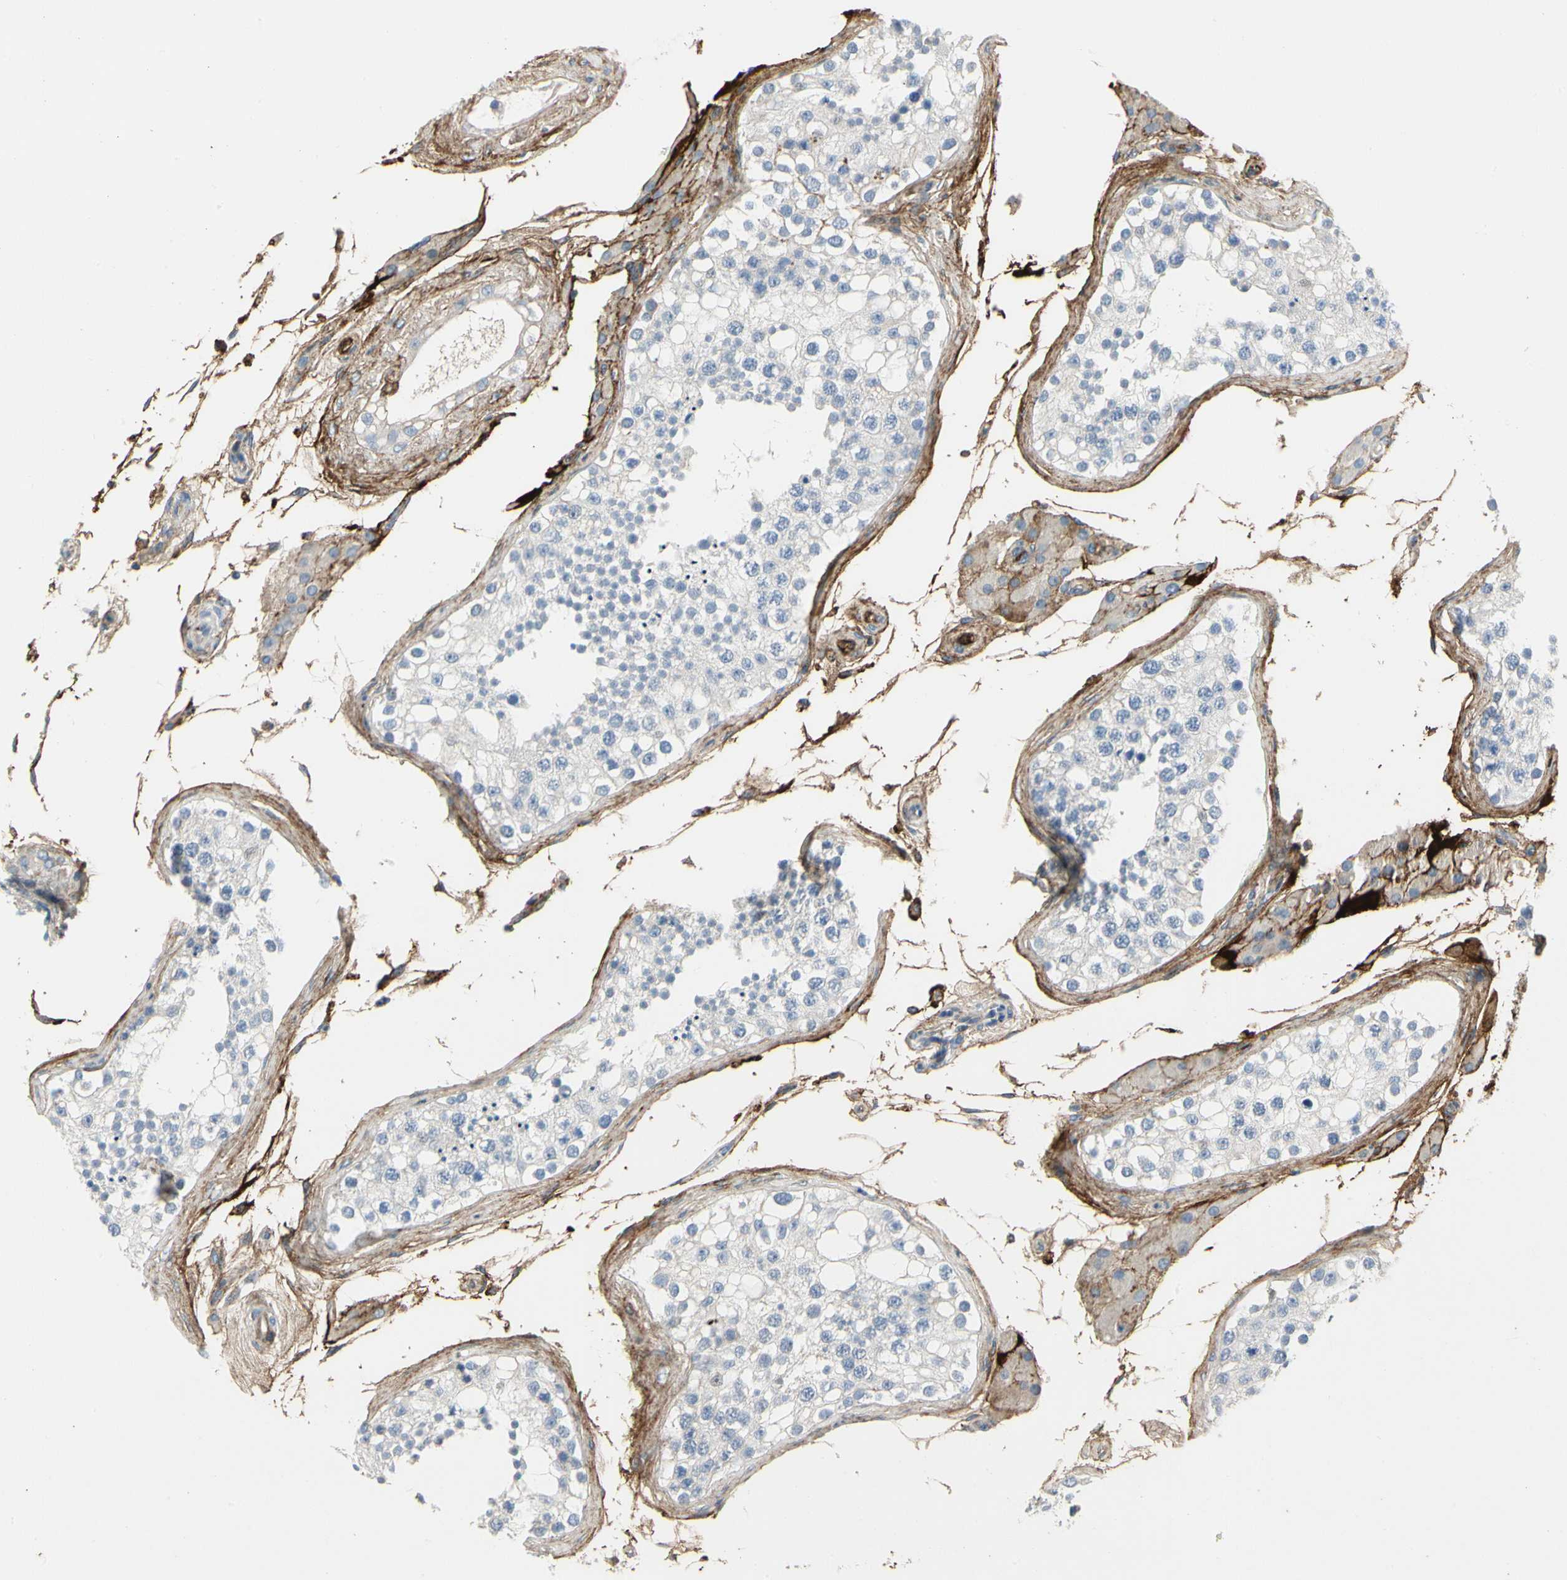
{"staining": {"intensity": "negative", "quantity": "none", "location": "none"}, "tissue": "testis", "cell_type": "Cells in seminiferous ducts", "image_type": "normal", "snomed": [{"axis": "morphology", "description": "Normal tissue, NOS"}, {"axis": "topography", "description": "Testis"}], "caption": "Testis was stained to show a protein in brown. There is no significant staining in cells in seminiferous ducts. Nuclei are stained in blue.", "gene": "FGB", "patient": {"sex": "male", "age": 68}}